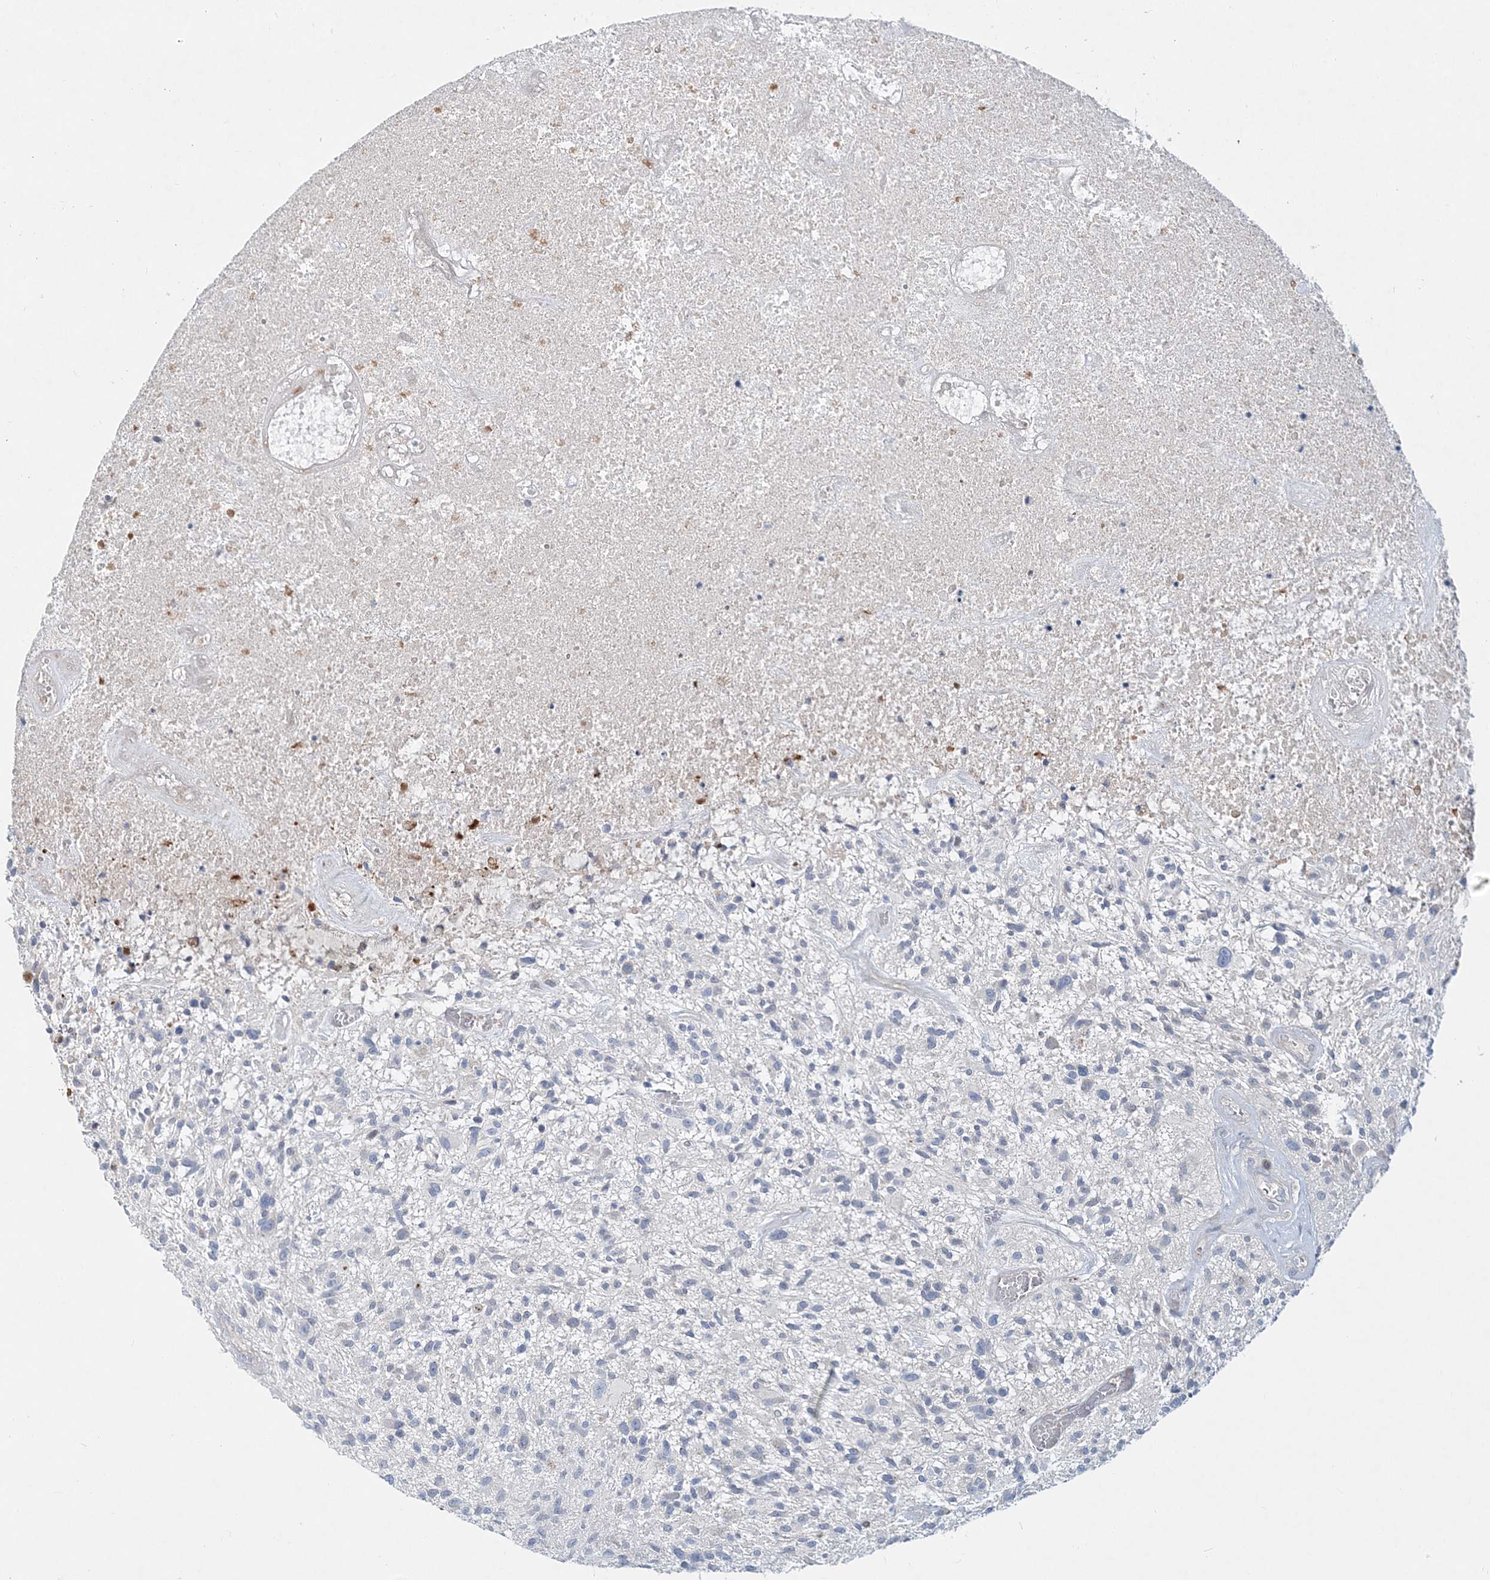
{"staining": {"intensity": "negative", "quantity": "none", "location": "none"}, "tissue": "glioma", "cell_type": "Tumor cells", "image_type": "cancer", "snomed": [{"axis": "morphology", "description": "Glioma, malignant, High grade"}, {"axis": "topography", "description": "Brain"}], "caption": "DAB immunohistochemical staining of malignant high-grade glioma exhibits no significant expression in tumor cells.", "gene": "DNAH5", "patient": {"sex": "male", "age": 47}}